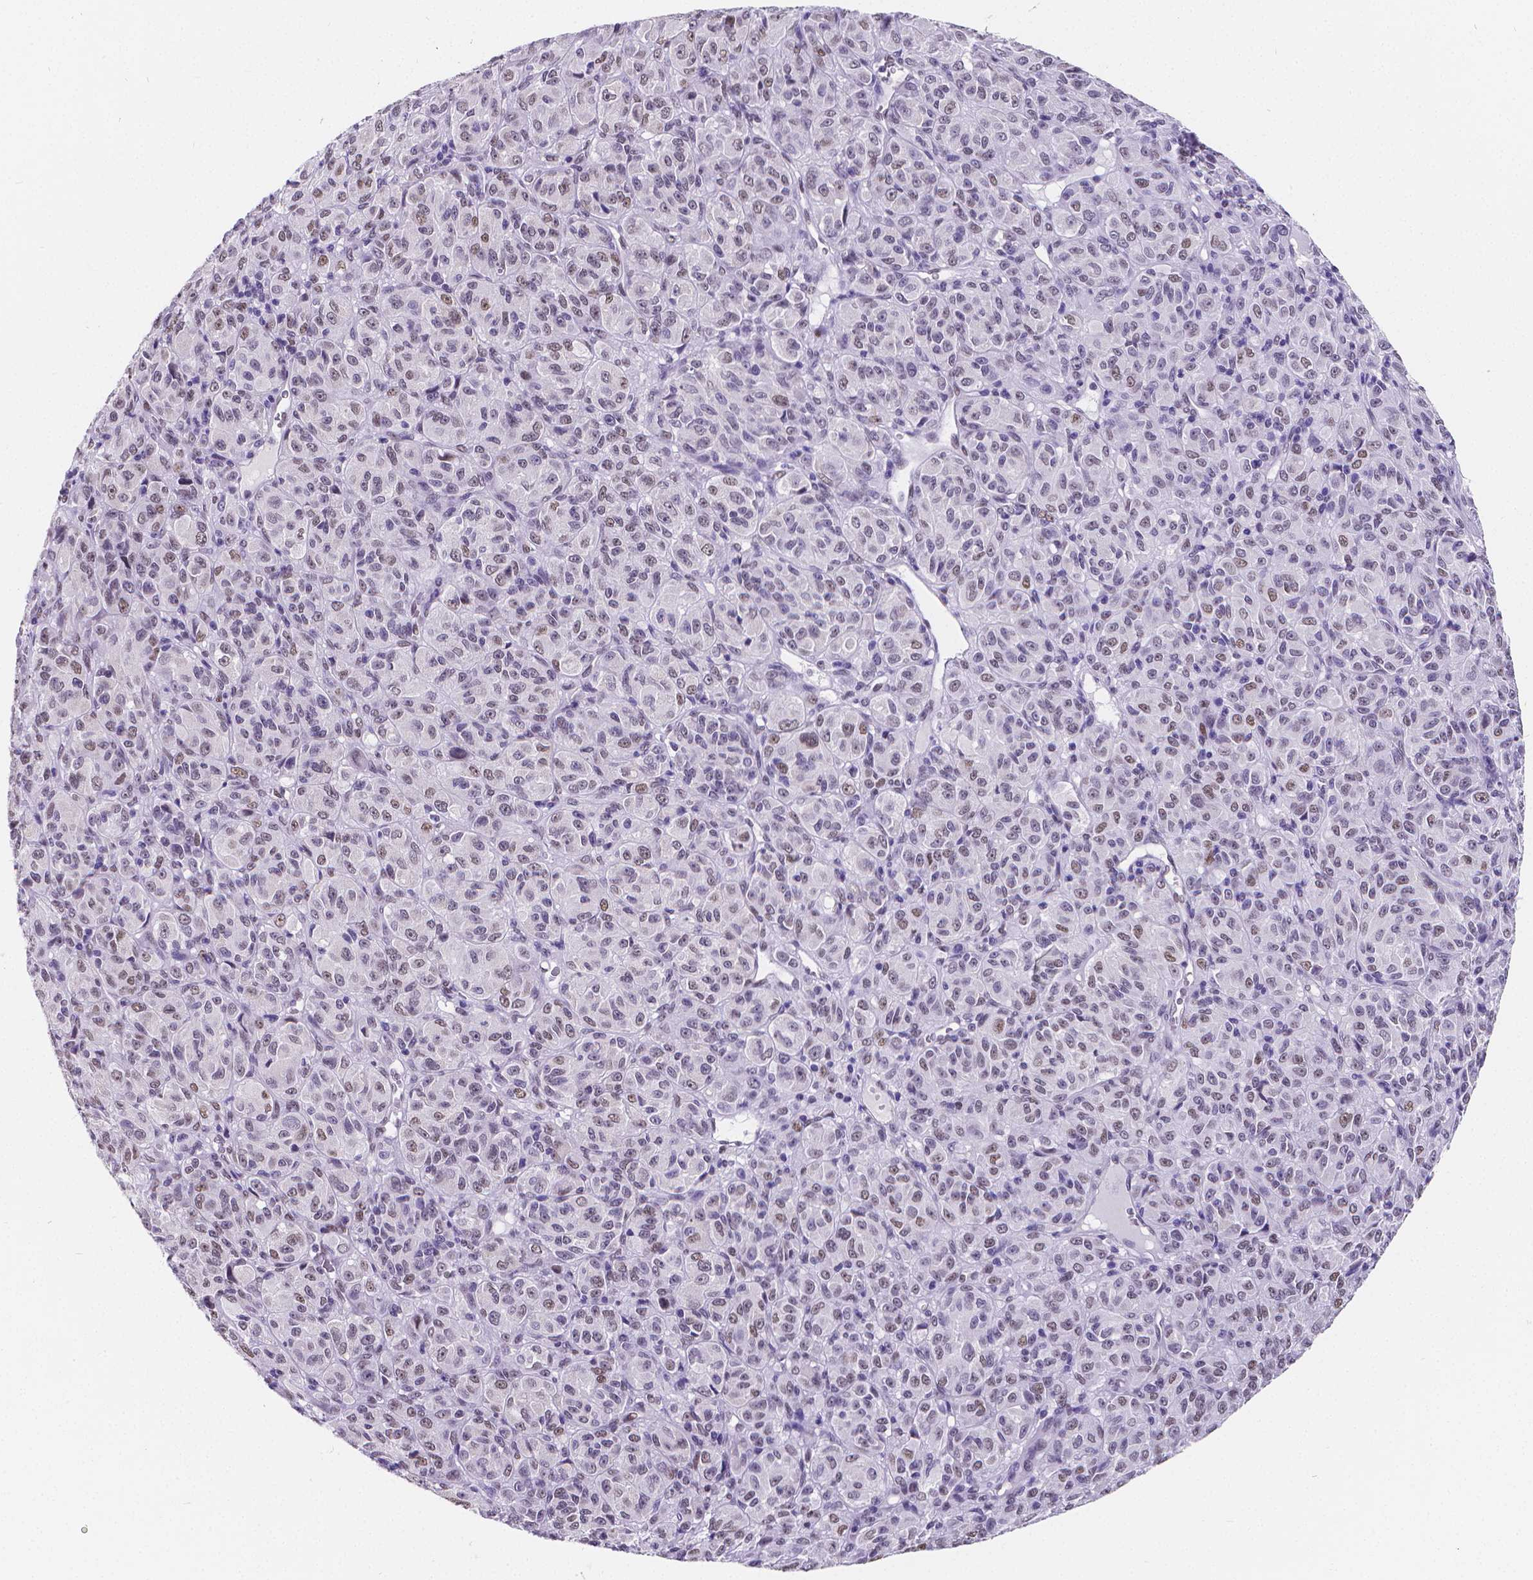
{"staining": {"intensity": "weak", "quantity": "<25%", "location": "nuclear"}, "tissue": "melanoma", "cell_type": "Tumor cells", "image_type": "cancer", "snomed": [{"axis": "morphology", "description": "Malignant melanoma, Metastatic site"}, {"axis": "topography", "description": "Brain"}], "caption": "IHC photomicrograph of human malignant melanoma (metastatic site) stained for a protein (brown), which demonstrates no staining in tumor cells. (DAB immunohistochemistry, high magnification).", "gene": "MEF2C", "patient": {"sex": "female", "age": 56}}